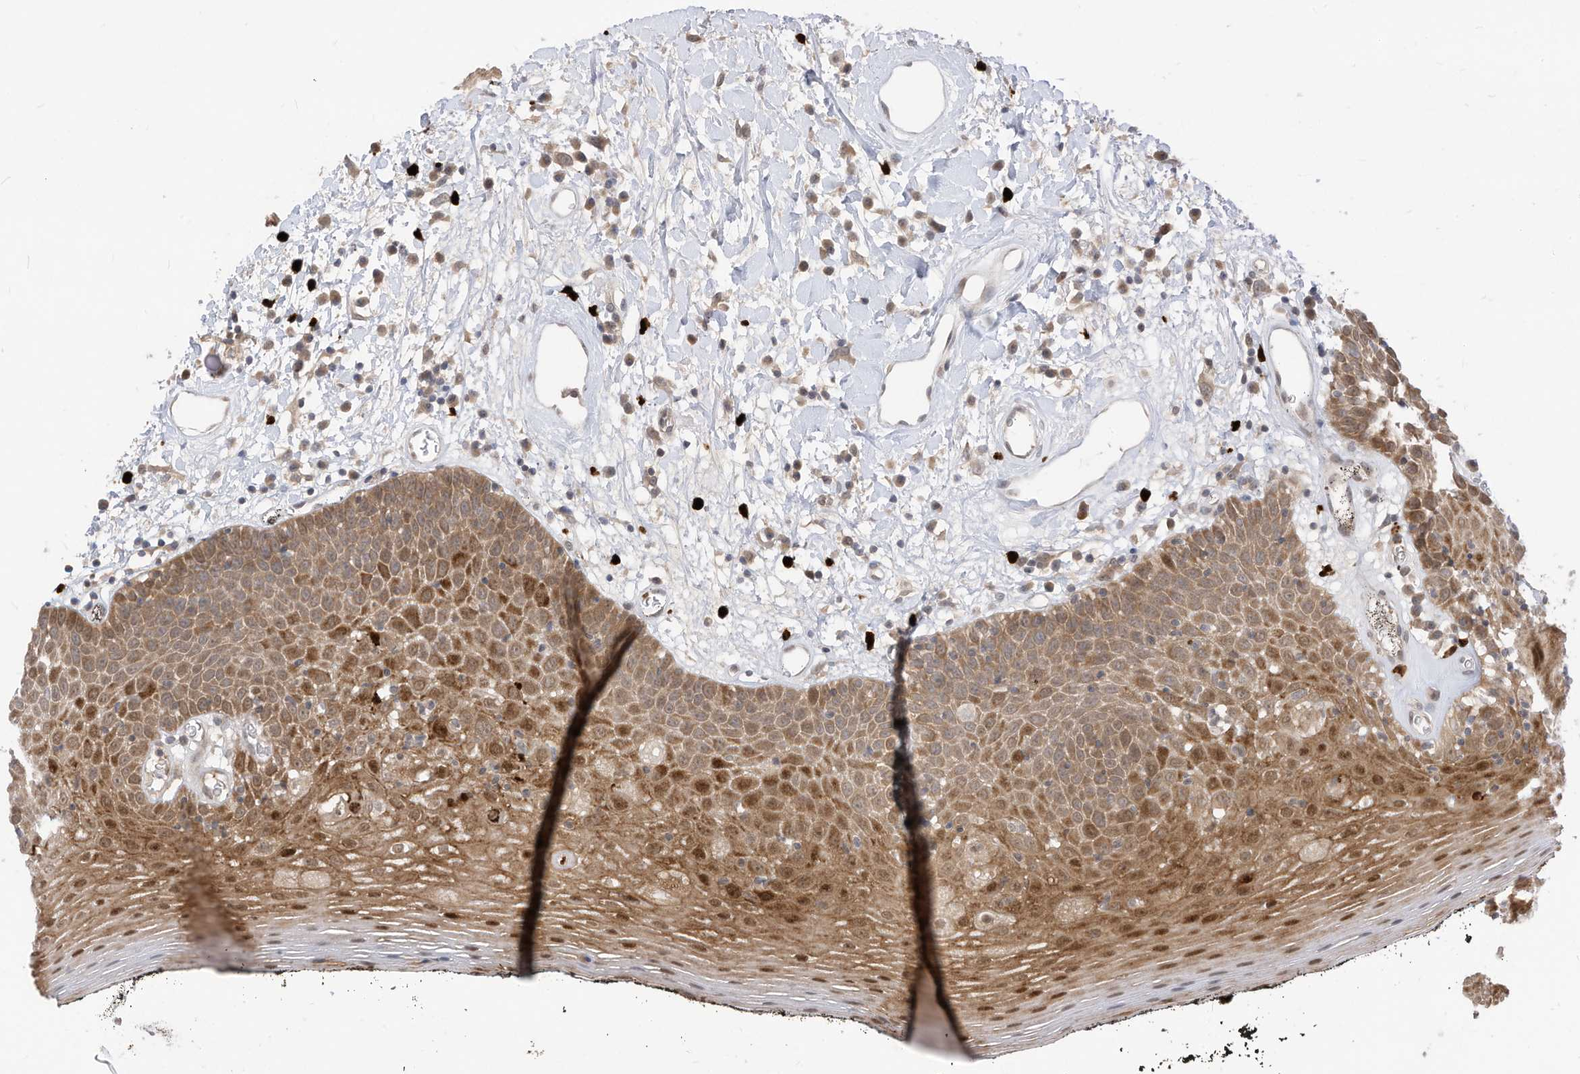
{"staining": {"intensity": "moderate", "quantity": "25%-75%", "location": "cytoplasmic/membranous,nuclear"}, "tissue": "oral mucosa", "cell_type": "Squamous epithelial cells", "image_type": "normal", "snomed": [{"axis": "morphology", "description": "Normal tissue, NOS"}, {"axis": "topography", "description": "Oral tissue"}], "caption": "Immunohistochemical staining of benign oral mucosa demonstrates medium levels of moderate cytoplasmic/membranous,nuclear positivity in about 25%-75% of squamous epithelial cells. (DAB (3,3'-diaminobenzidine) IHC, brown staining for protein, blue staining for nuclei).", "gene": "CNKSR1", "patient": {"sex": "male", "age": 74}}